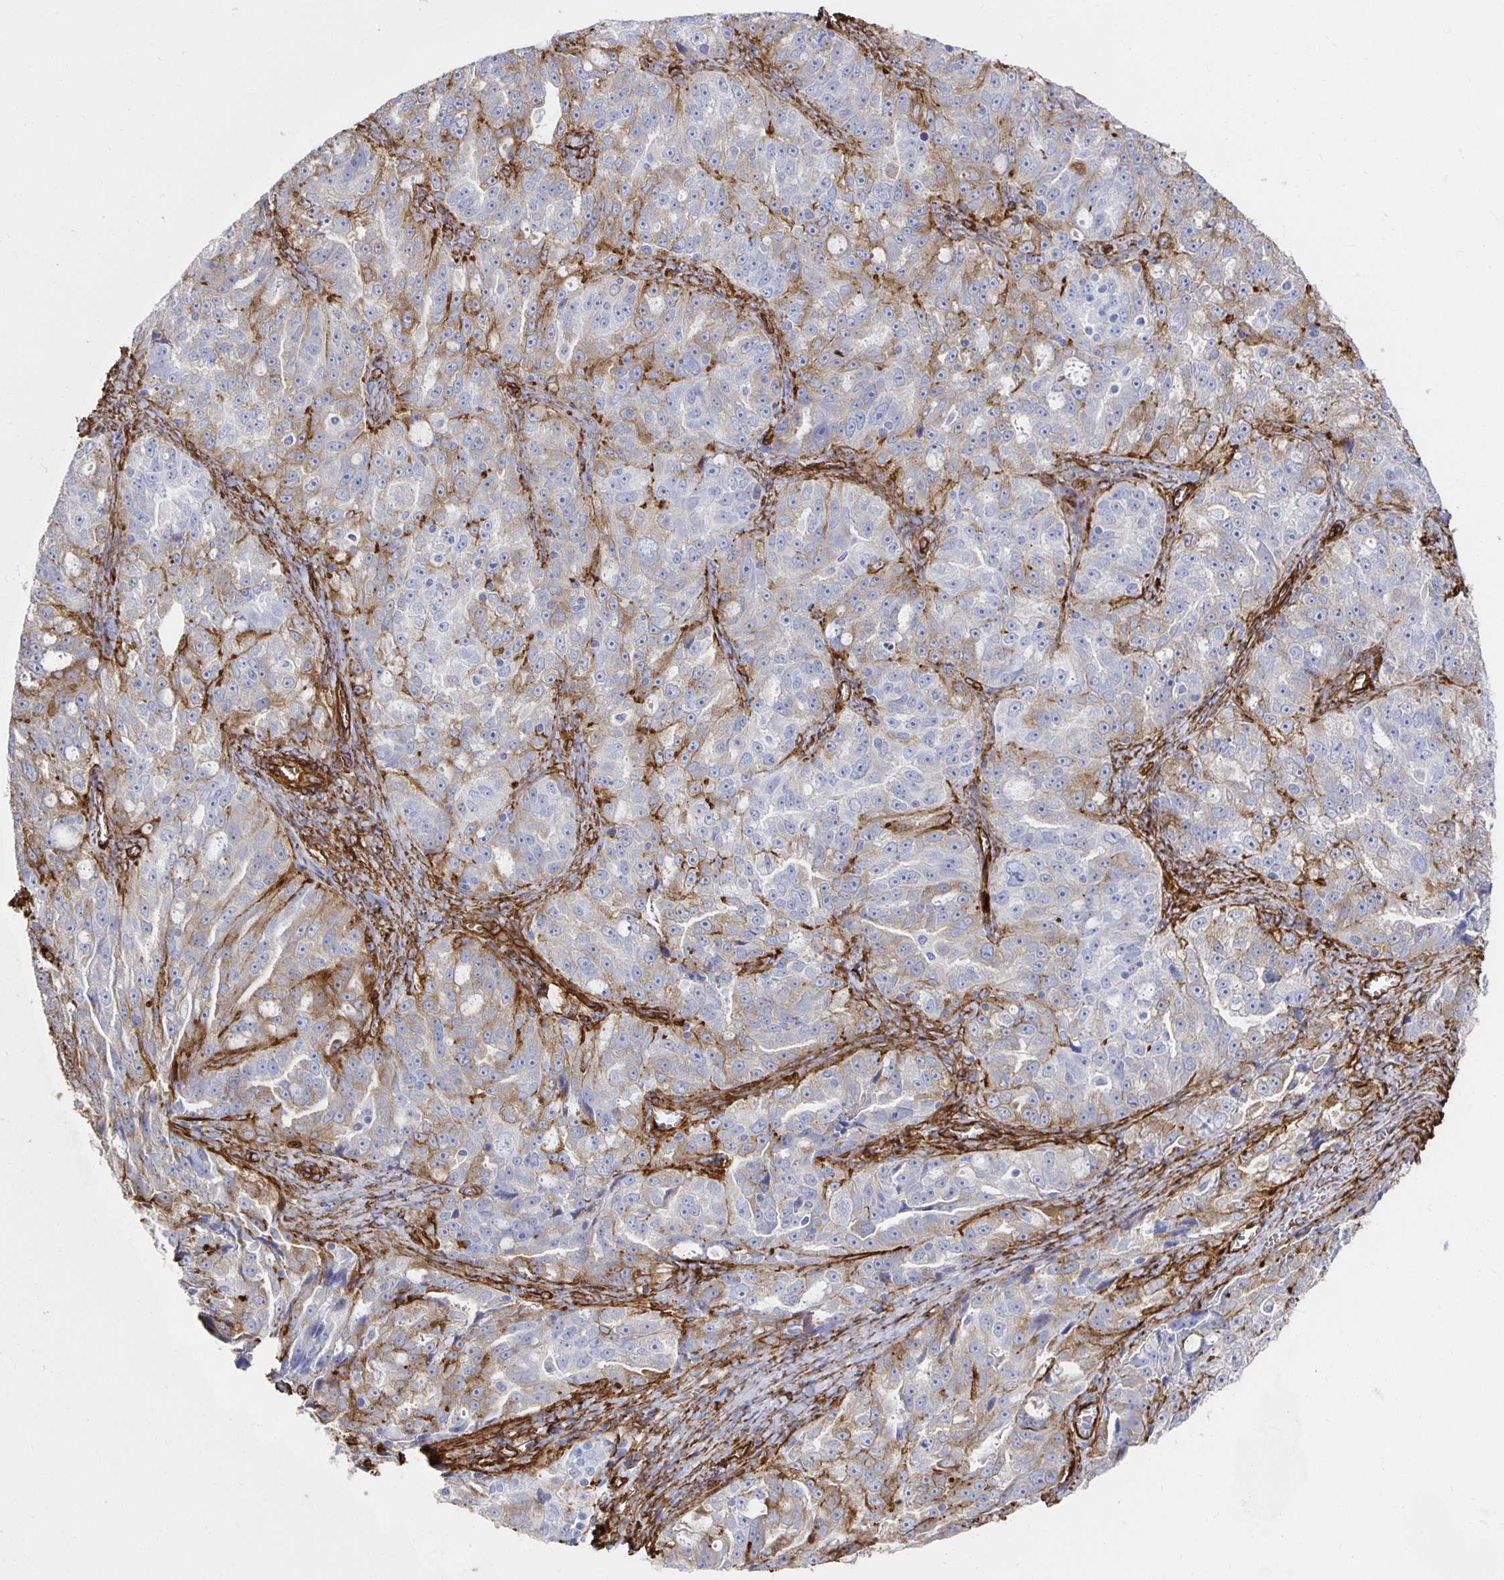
{"staining": {"intensity": "weak", "quantity": "25%-75%", "location": "cytoplasmic/membranous"}, "tissue": "ovarian cancer", "cell_type": "Tumor cells", "image_type": "cancer", "snomed": [{"axis": "morphology", "description": "Cystadenocarcinoma, serous, NOS"}, {"axis": "topography", "description": "Ovary"}], "caption": "Immunohistochemistry (IHC) image of human ovarian cancer stained for a protein (brown), which shows low levels of weak cytoplasmic/membranous expression in approximately 25%-75% of tumor cells.", "gene": "VIPR2", "patient": {"sex": "female", "age": 51}}